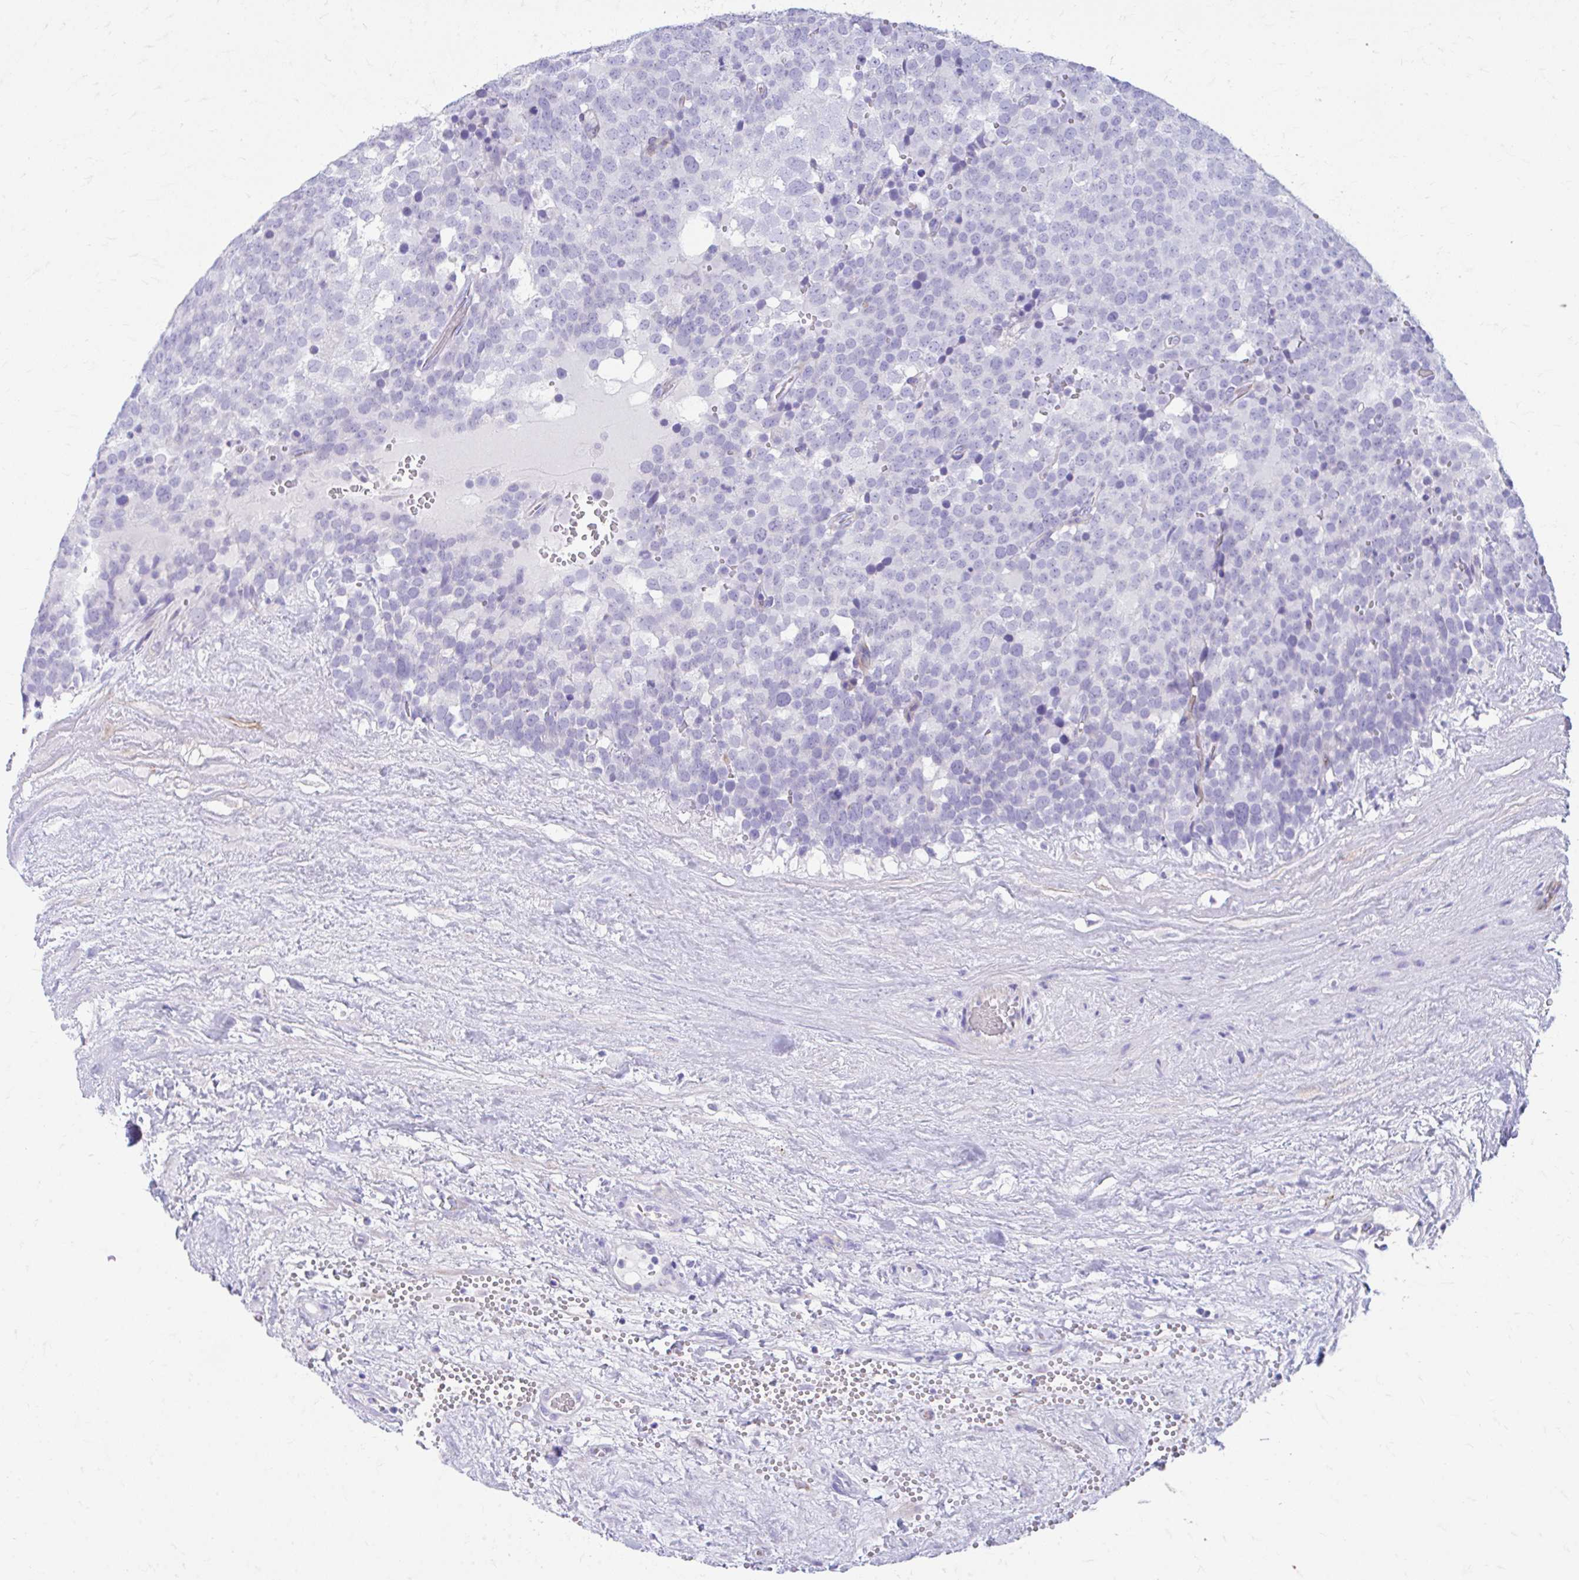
{"staining": {"intensity": "negative", "quantity": "none", "location": "none"}, "tissue": "testis cancer", "cell_type": "Tumor cells", "image_type": "cancer", "snomed": [{"axis": "morphology", "description": "Seminoma, NOS"}, {"axis": "topography", "description": "Testis"}], "caption": "The histopathology image exhibits no significant positivity in tumor cells of seminoma (testis).", "gene": "KRIT1", "patient": {"sex": "male", "age": 71}}